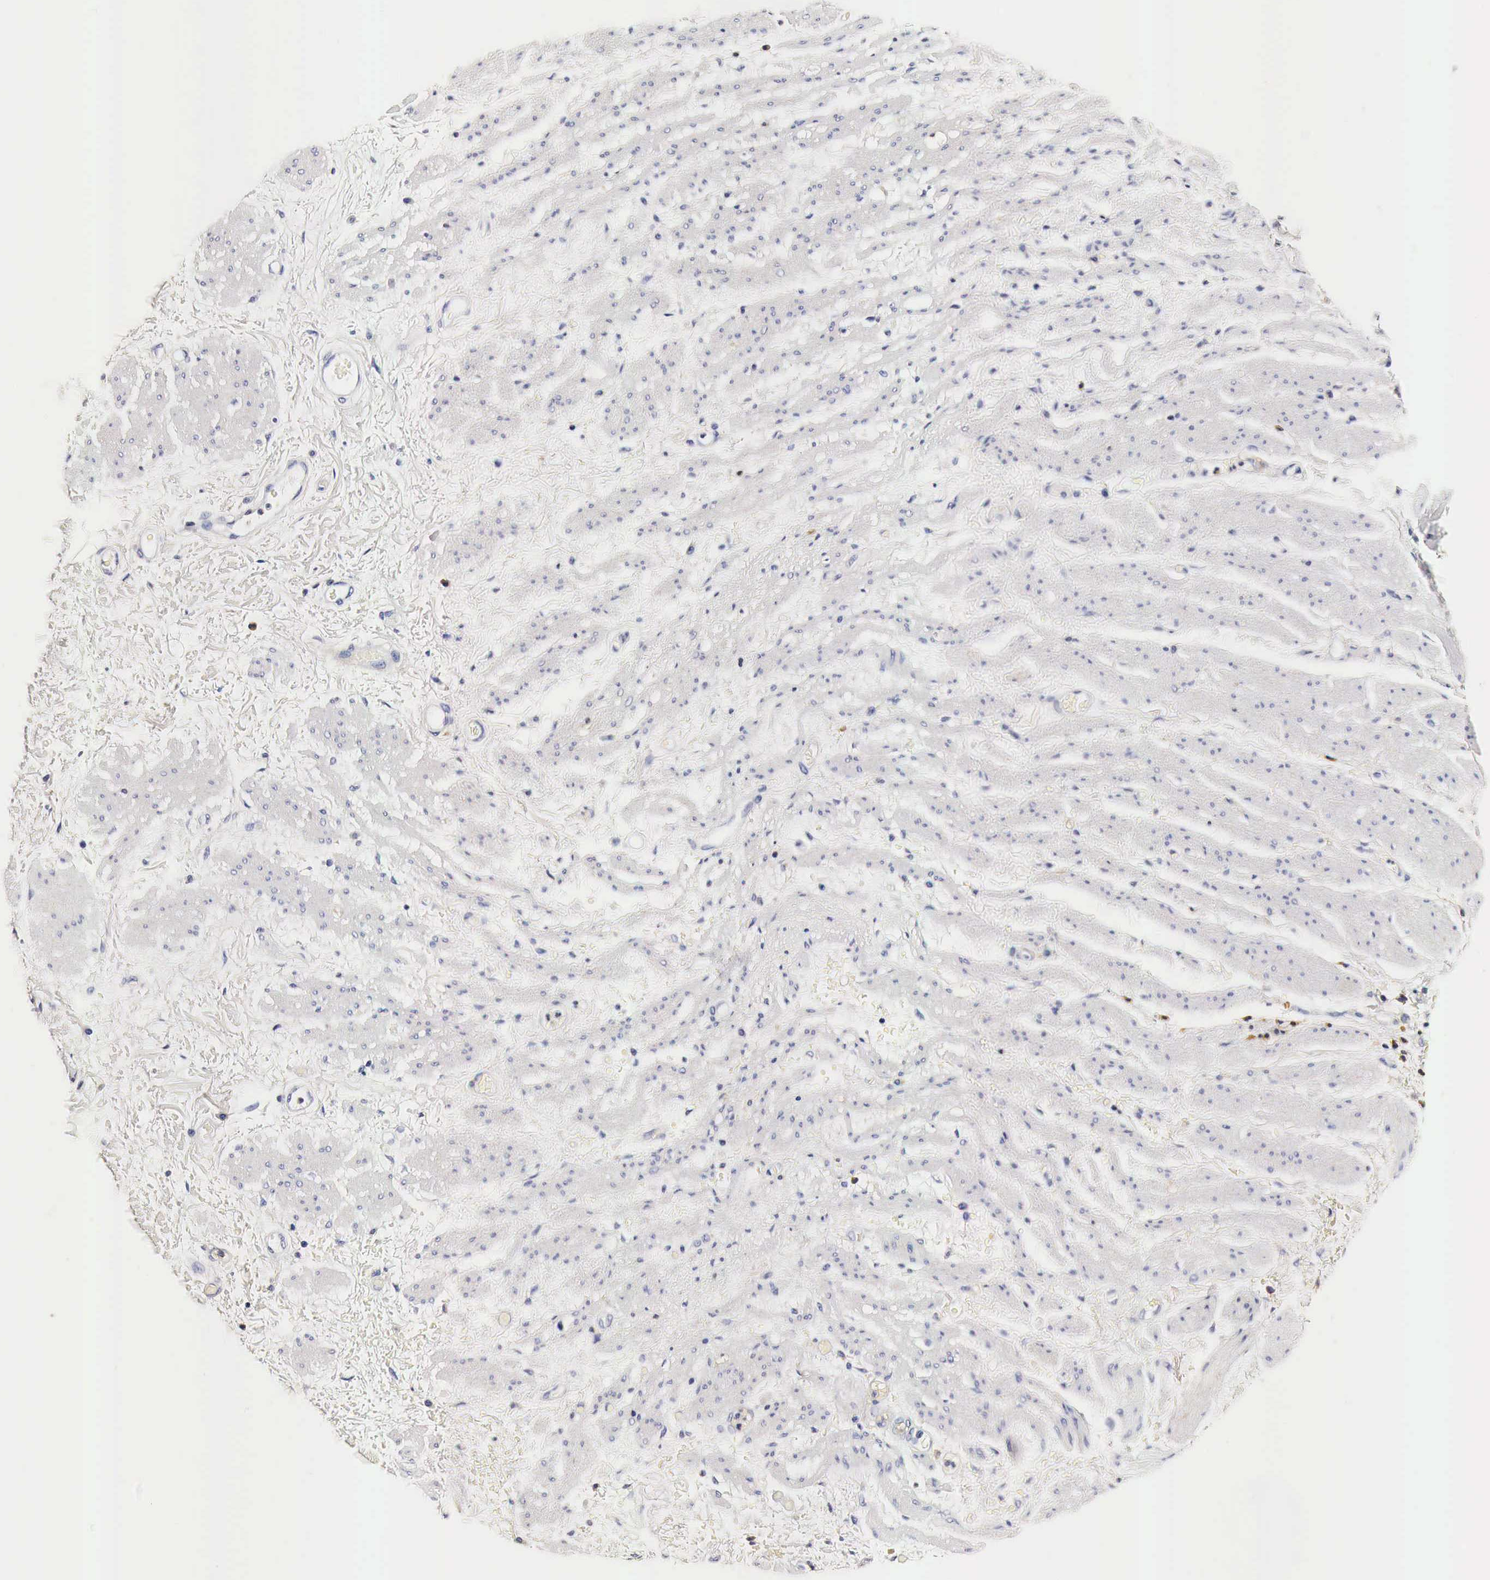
{"staining": {"intensity": "negative", "quantity": "none", "location": "none"}, "tissue": "stomach cancer", "cell_type": "Tumor cells", "image_type": "cancer", "snomed": [{"axis": "morphology", "description": "Adenocarcinoma, NOS"}, {"axis": "topography", "description": "Pancreas"}, {"axis": "topography", "description": "Stomach, upper"}], "caption": "Human stomach cancer stained for a protein using IHC demonstrates no expression in tumor cells.", "gene": "RP2", "patient": {"sex": "male", "age": 77}}